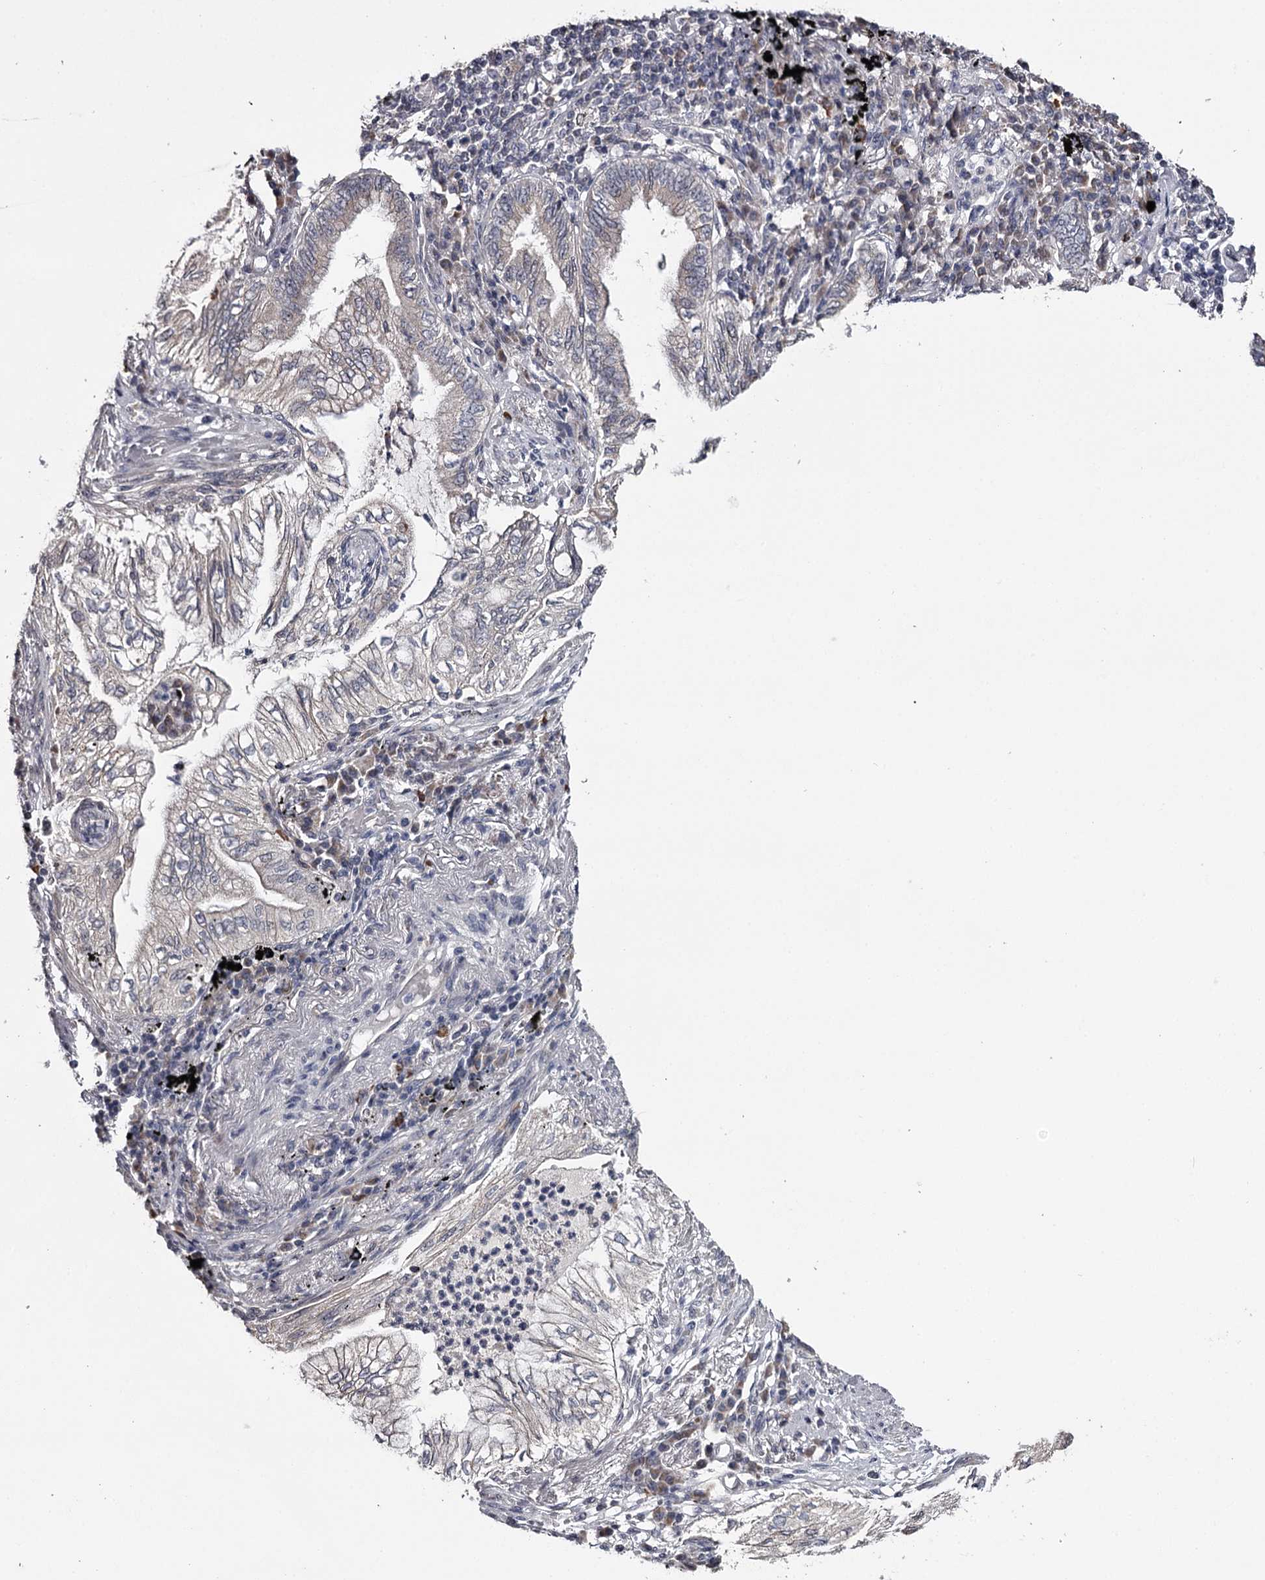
{"staining": {"intensity": "negative", "quantity": "none", "location": "none"}, "tissue": "lung cancer", "cell_type": "Tumor cells", "image_type": "cancer", "snomed": [{"axis": "morphology", "description": "Adenocarcinoma, NOS"}, {"axis": "topography", "description": "Lung"}], "caption": "Human lung cancer stained for a protein using immunohistochemistry demonstrates no expression in tumor cells.", "gene": "GTSF1", "patient": {"sex": "female", "age": 70}}